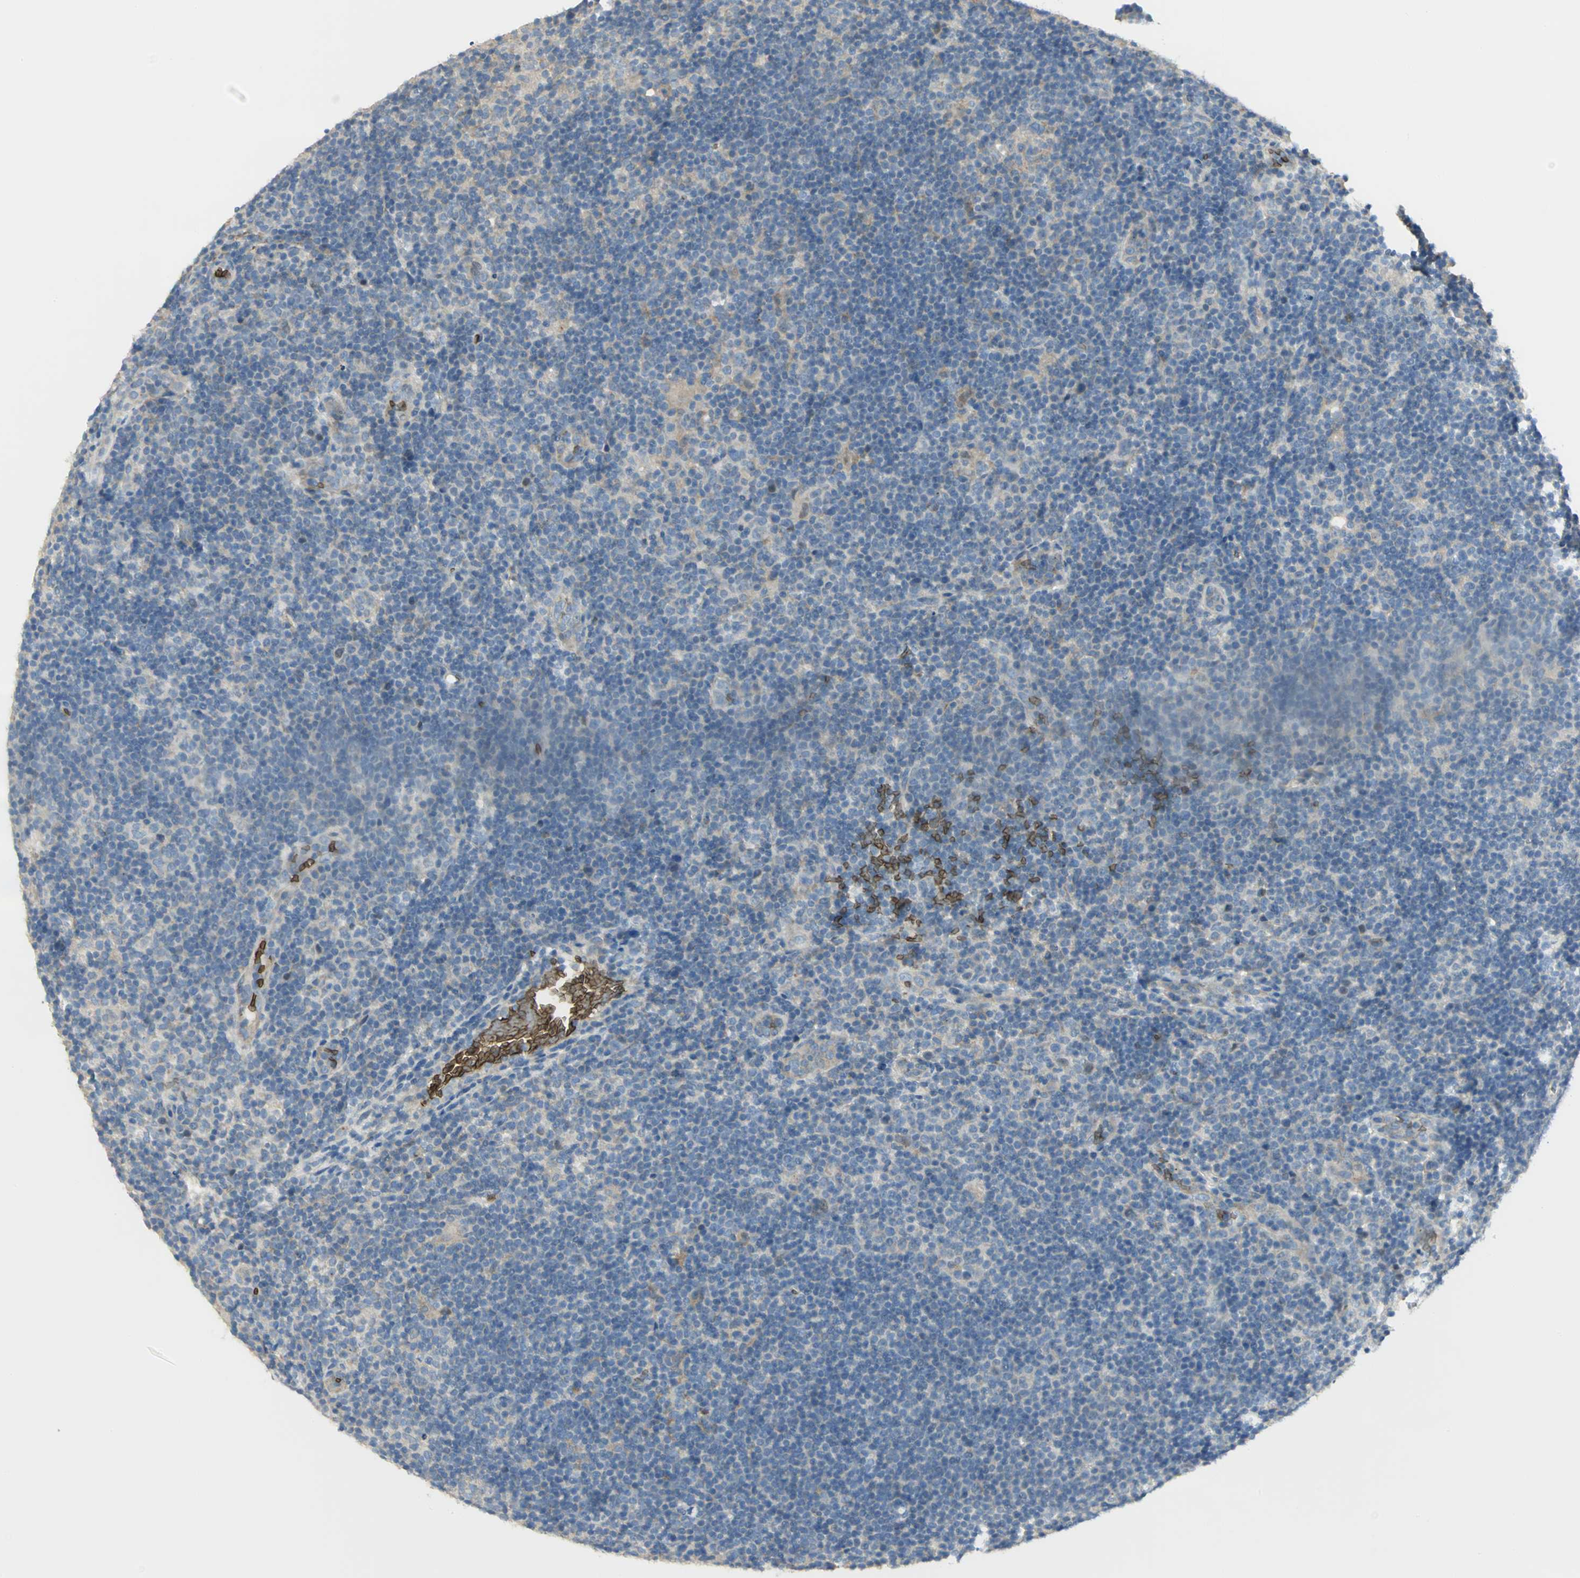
{"staining": {"intensity": "negative", "quantity": "none", "location": "none"}, "tissue": "lymphoma", "cell_type": "Tumor cells", "image_type": "cancer", "snomed": [{"axis": "morphology", "description": "Hodgkin's disease, NOS"}, {"axis": "topography", "description": "Lymph node"}], "caption": "Immunohistochemistry (IHC) photomicrograph of human Hodgkin's disease stained for a protein (brown), which displays no expression in tumor cells. (Stains: DAB (3,3'-diaminobenzidine) immunohistochemistry with hematoxylin counter stain, Microscopy: brightfield microscopy at high magnification).", "gene": "ANK1", "patient": {"sex": "female", "age": 57}}